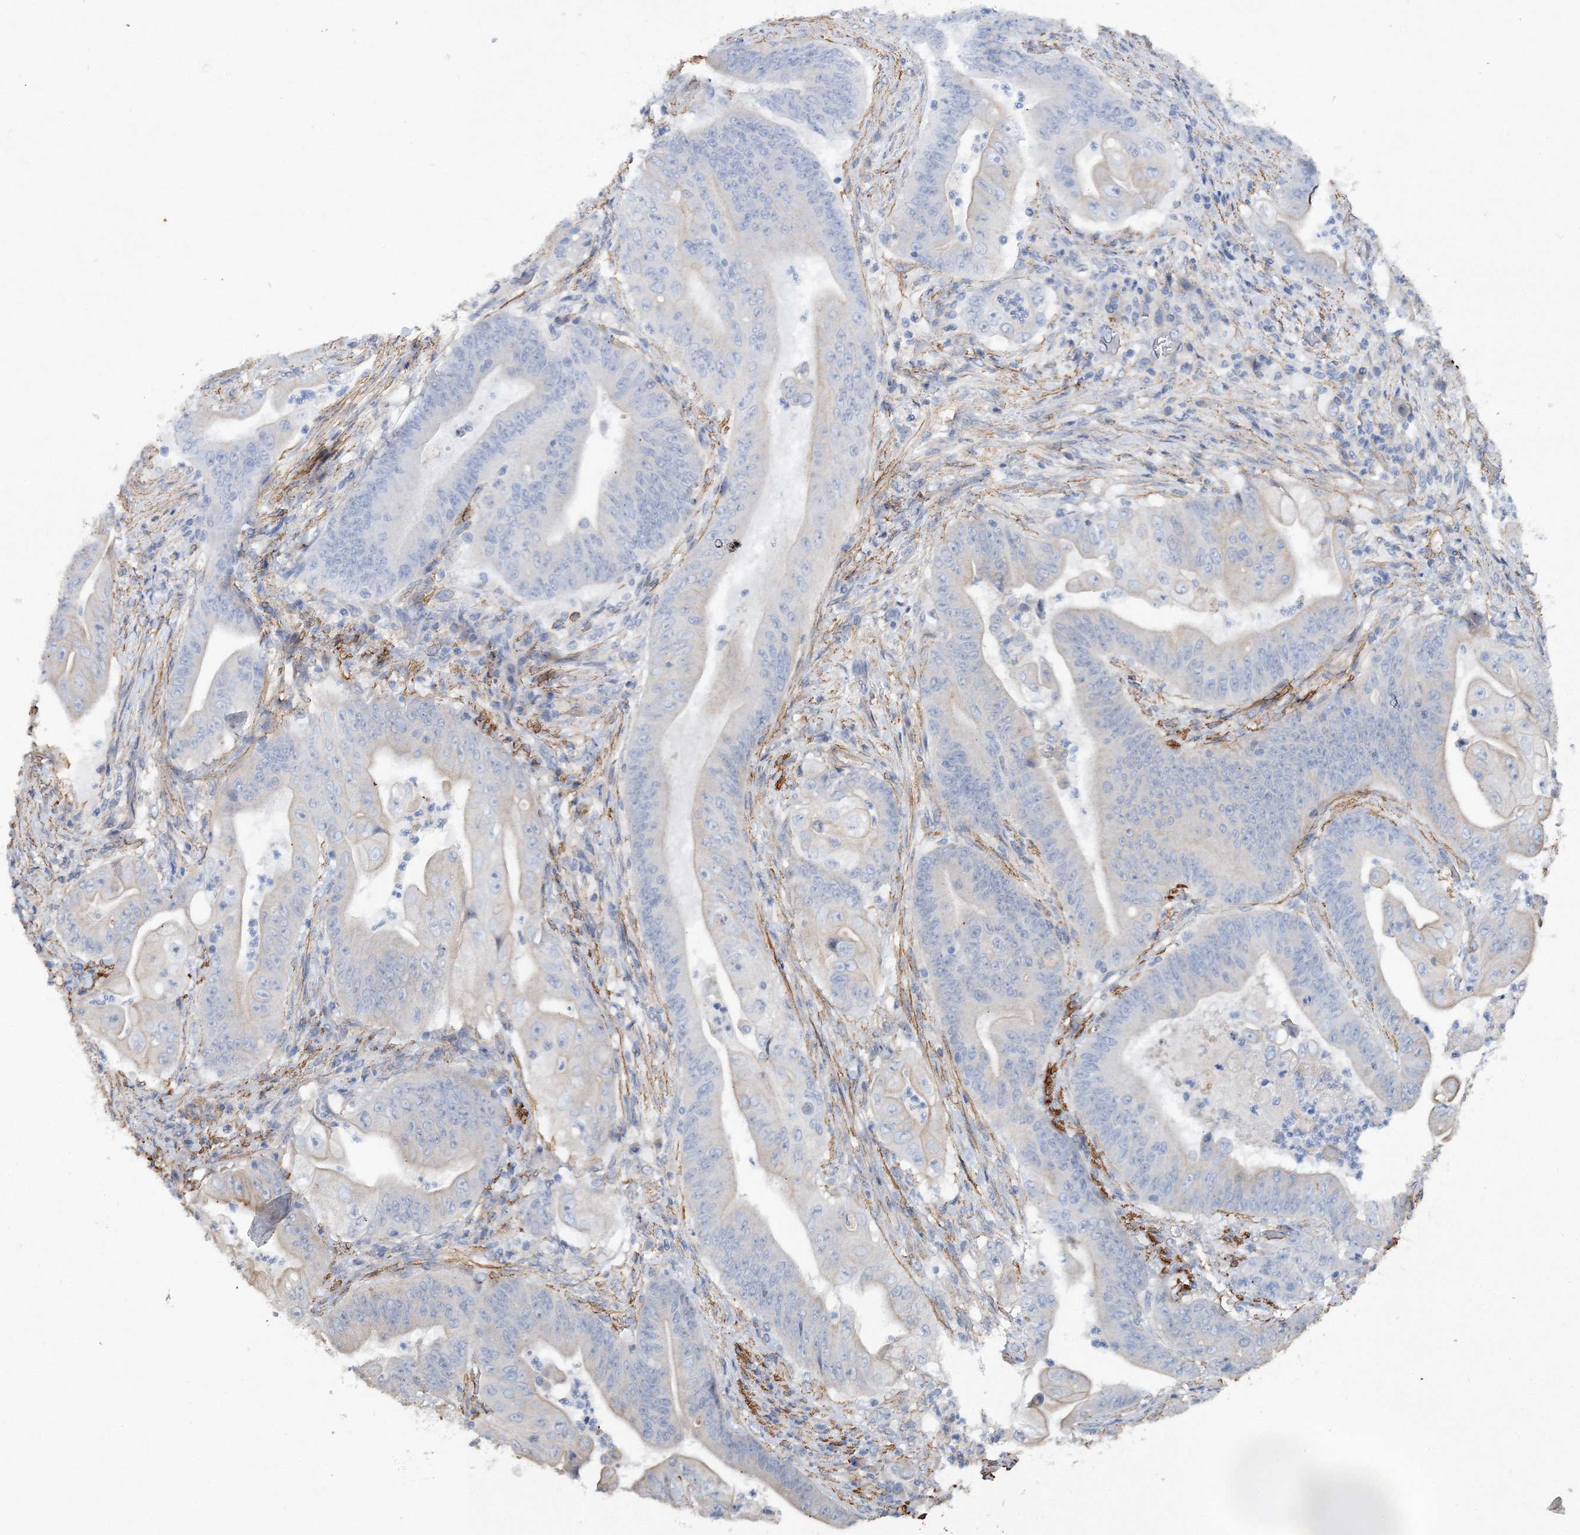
{"staining": {"intensity": "negative", "quantity": "none", "location": "none"}, "tissue": "stomach cancer", "cell_type": "Tumor cells", "image_type": "cancer", "snomed": [{"axis": "morphology", "description": "Adenocarcinoma, NOS"}, {"axis": "topography", "description": "Stomach"}], "caption": "Immunohistochemistry (IHC) histopathology image of neoplastic tissue: adenocarcinoma (stomach) stained with DAB (3,3'-diaminobenzidine) demonstrates no significant protein positivity in tumor cells. (DAB (3,3'-diaminobenzidine) immunohistochemistry (IHC) with hematoxylin counter stain).", "gene": "RTN2", "patient": {"sex": "female", "age": 73}}